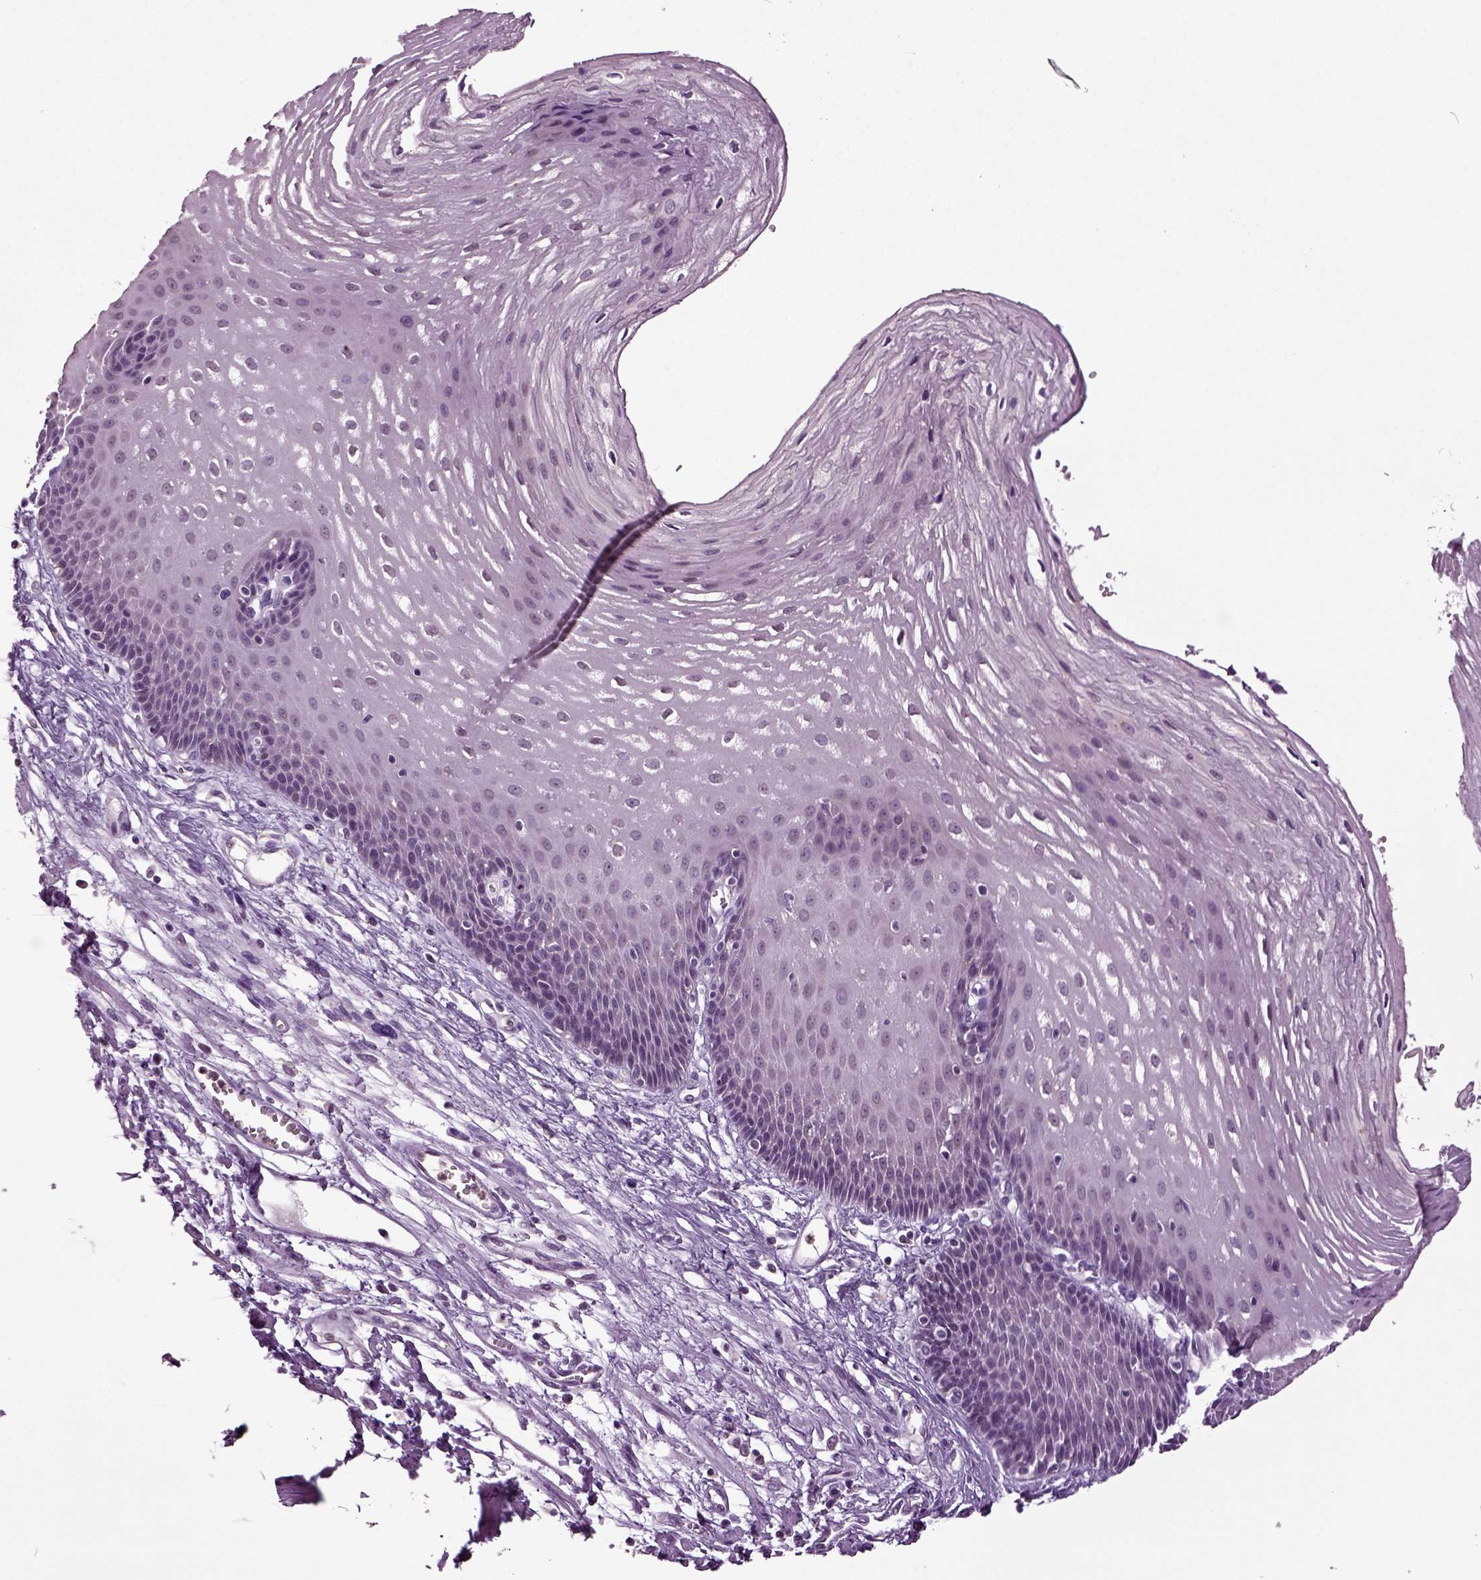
{"staining": {"intensity": "negative", "quantity": "none", "location": "none"}, "tissue": "esophagus", "cell_type": "Squamous epithelial cells", "image_type": "normal", "snomed": [{"axis": "morphology", "description": "Normal tissue, NOS"}, {"axis": "topography", "description": "Esophagus"}], "caption": "Squamous epithelial cells are negative for protein expression in normal human esophagus. The staining was performed using DAB to visualize the protein expression in brown, while the nuclei were stained in blue with hematoxylin (Magnification: 20x).", "gene": "FGF11", "patient": {"sex": "male", "age": 72}}